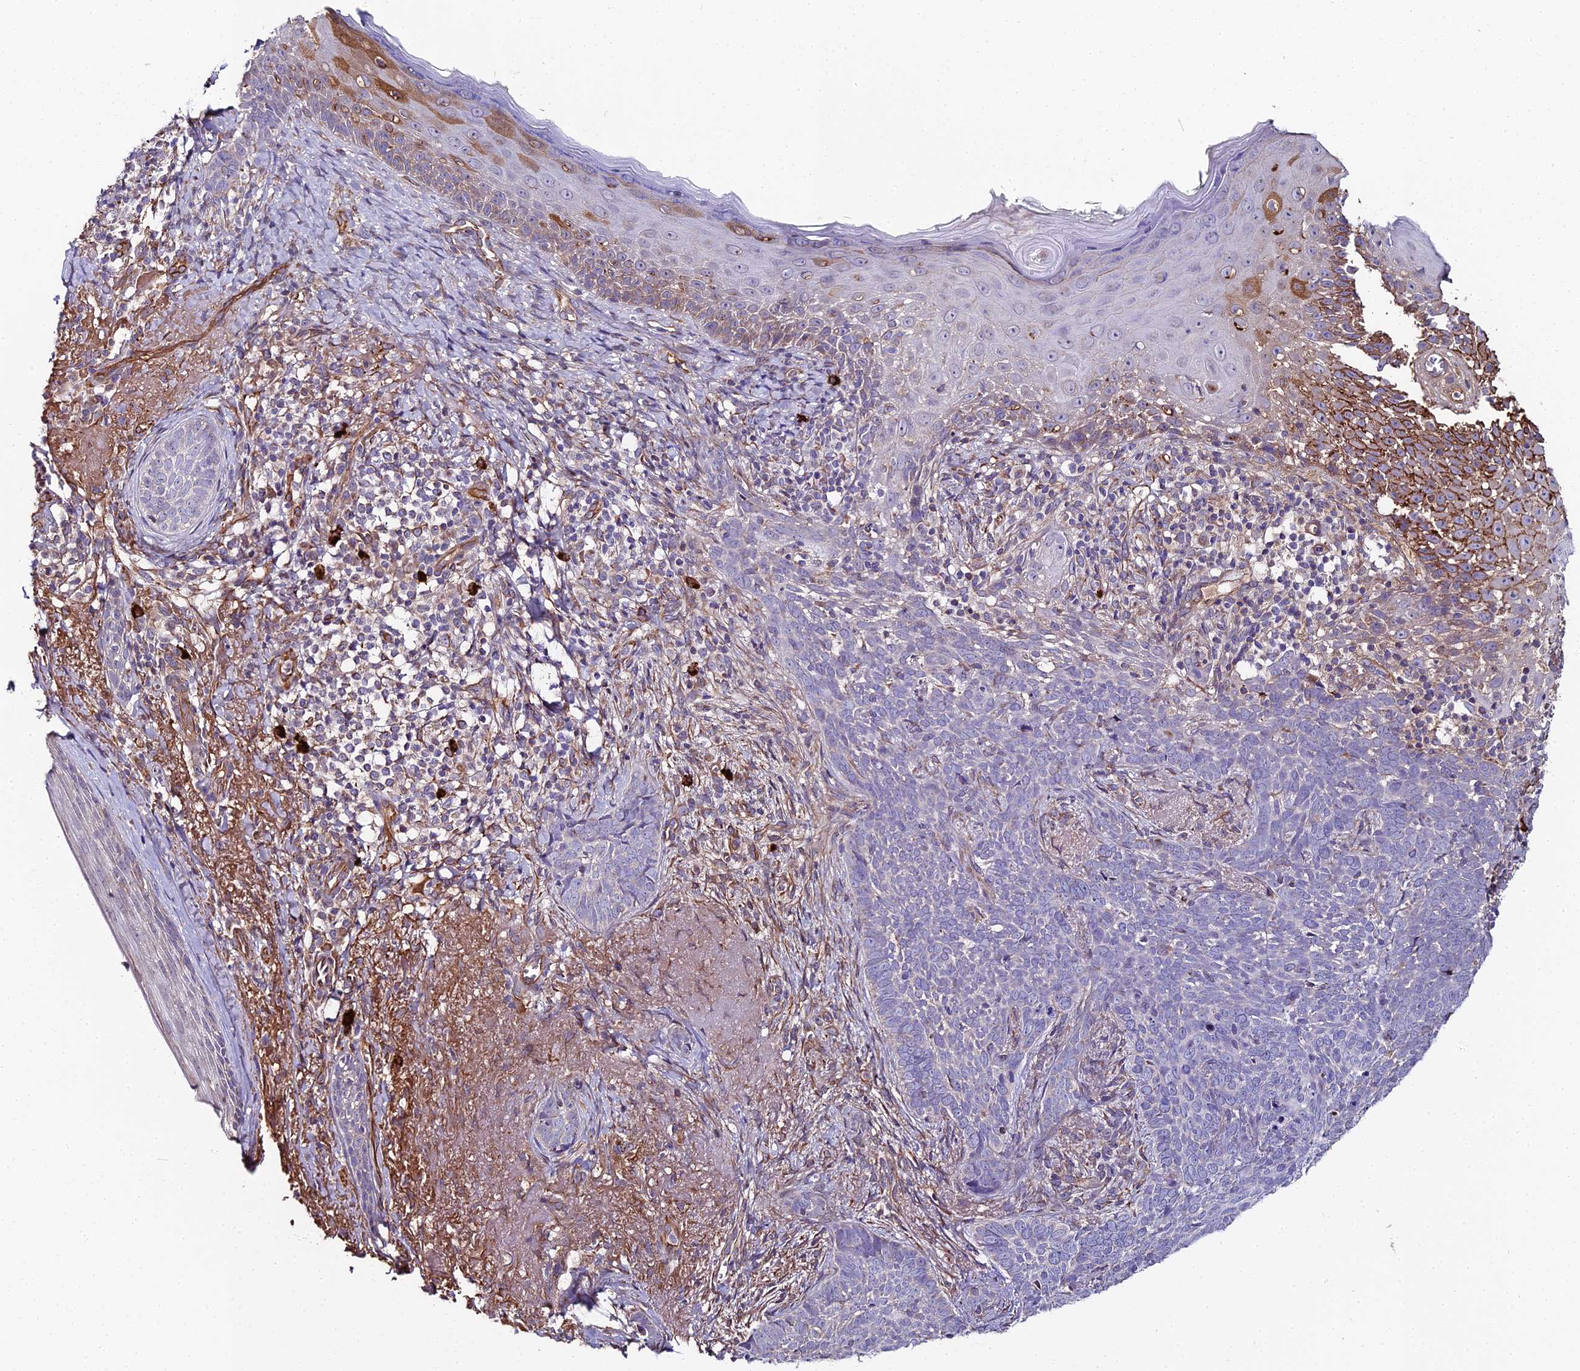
{"staining": {"intensity": "negative", "quantity": "none", "location": "none"}, "tissue": "skin cancer", "cell_type": "Tumor cells", "image_type": "cancer", "snomed": [{"axis": "morphology", "description": "Basal cell carcinoma"}, {"axis": "topography", "description": "Skin"}], "caption": "This is an immunohistochemistry micrograph of human skin cancer (basal cell carcinoma). There is no expression in tumor cells.", "gene": "BEX4", "patient": {"sex": "female", "age": 76}}